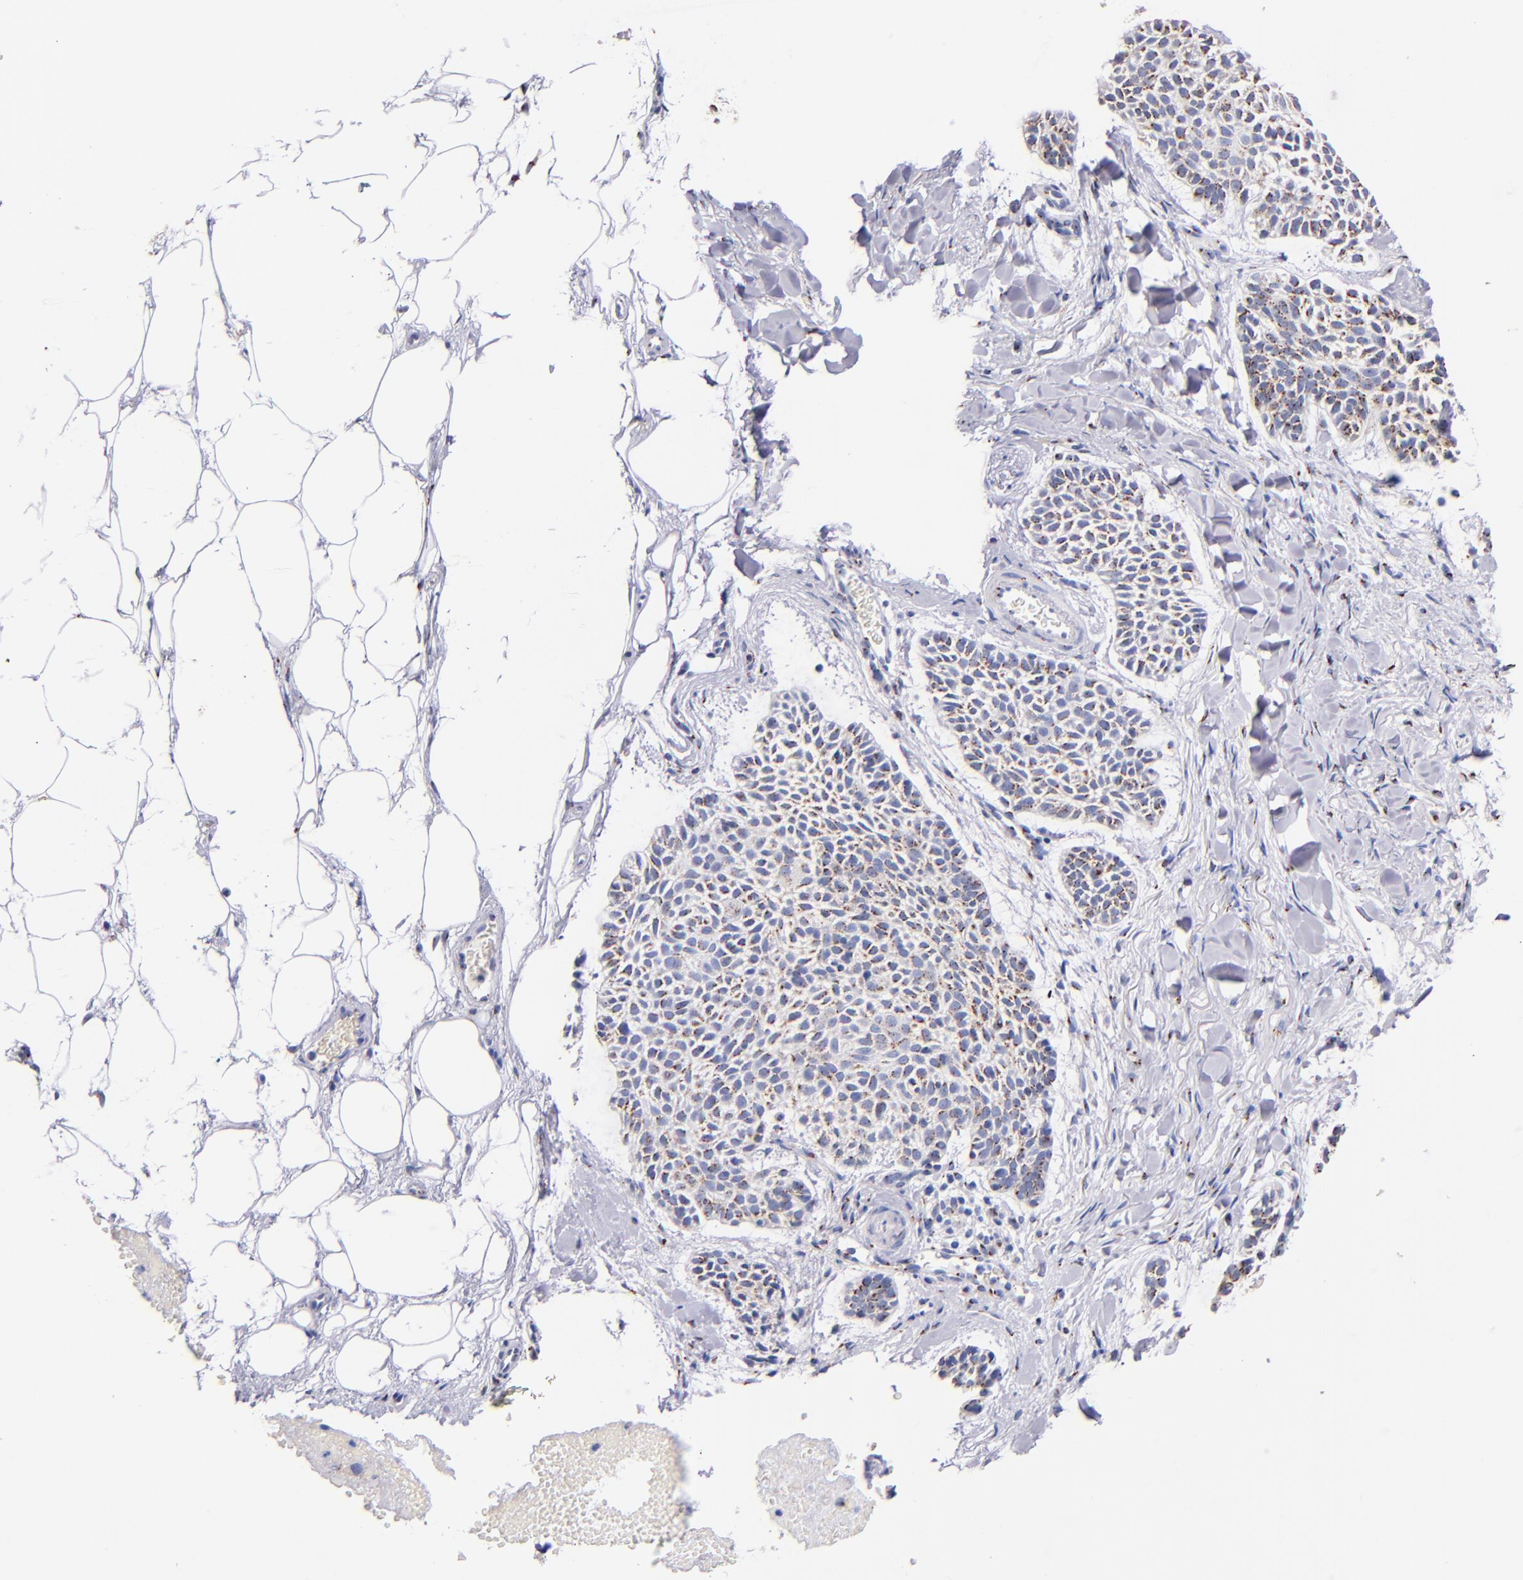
{"staining": {"intensity": "weak", "quantity": "25%-75%", "location": "cytoplasmic/membranous"}, "tissue": "skin cancer", "cell_type": "Tumor cells", "image_type": "cancer", "snomed": [{"axis": "morphology", "description": "Normal tissue, NOS"}, {"axis": "morphology", "description": "Basal cell carcinoma"}, {"axis": "topography", "description": "Skin"}], "caption": "Skin cancer (basal cell carcinoma) was stained to show a protein in brown. There is low levels of weak cytoplasmic/membranous positivity in approximately 25%-75% of tumor cells. The protein is shown in brown color, while the nuclei are stained blue.", "gene": "GOLIM4", "patient": {"sex": "female", "age": 70}}